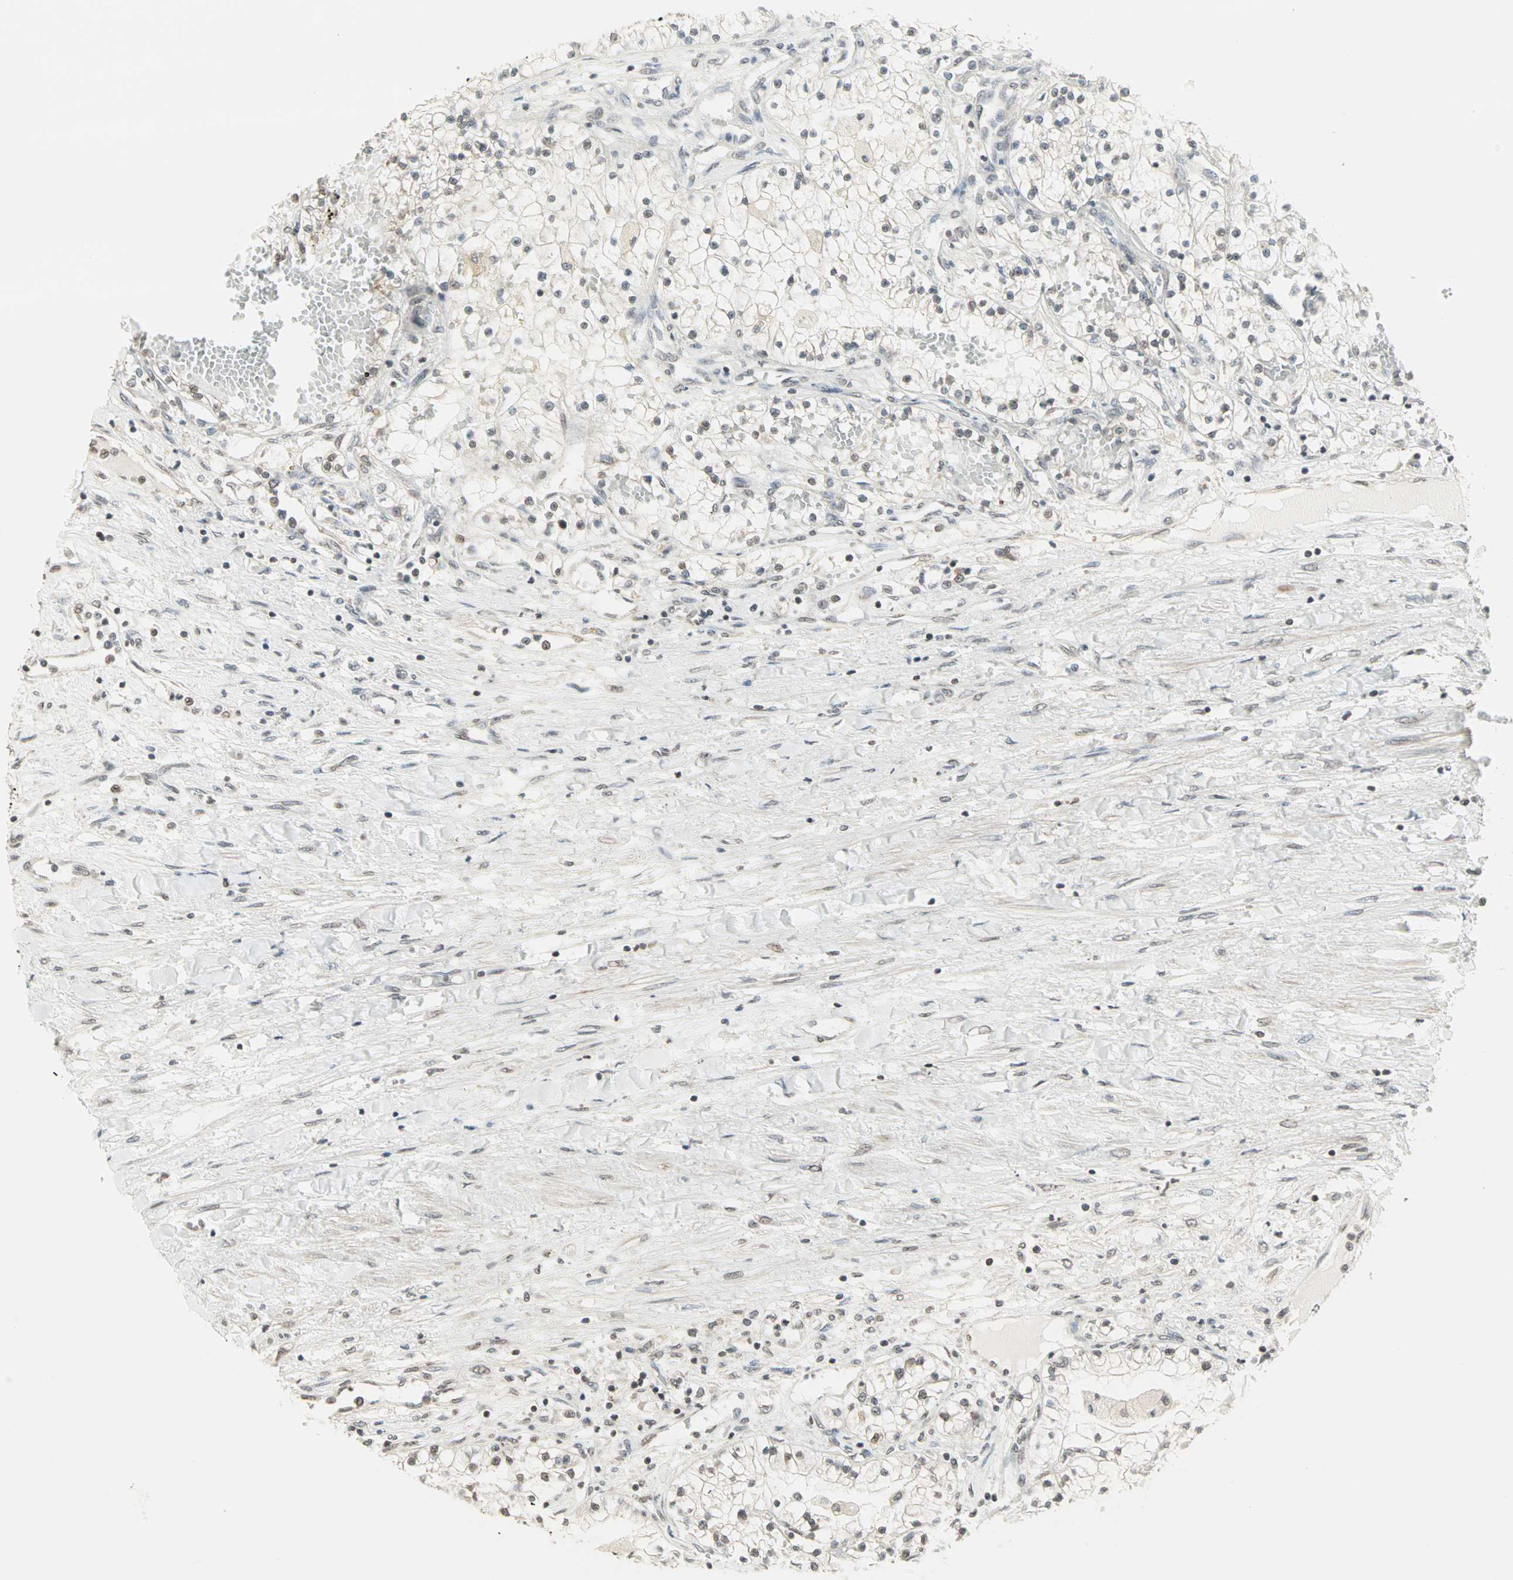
{"staining": {"intensity": "negative", "quantity": "none", "location": "none"}, "tissue": "renal cancer", "cell_type": "Tumor cells", "image_type": "cancer", "snomed": [{"axis": "morphology", "description": "Adenocarcinoma, NOS"}, {"axis": "topography", "description": "Kidney"}], "caption": "Renal cancer (adenocarcinoma) stained for a protein using immunohistochemistry (IHC) shows no positivity tumor cells.", "gene": "CBLC", "patient": {"sex": "male", "age": 68}}